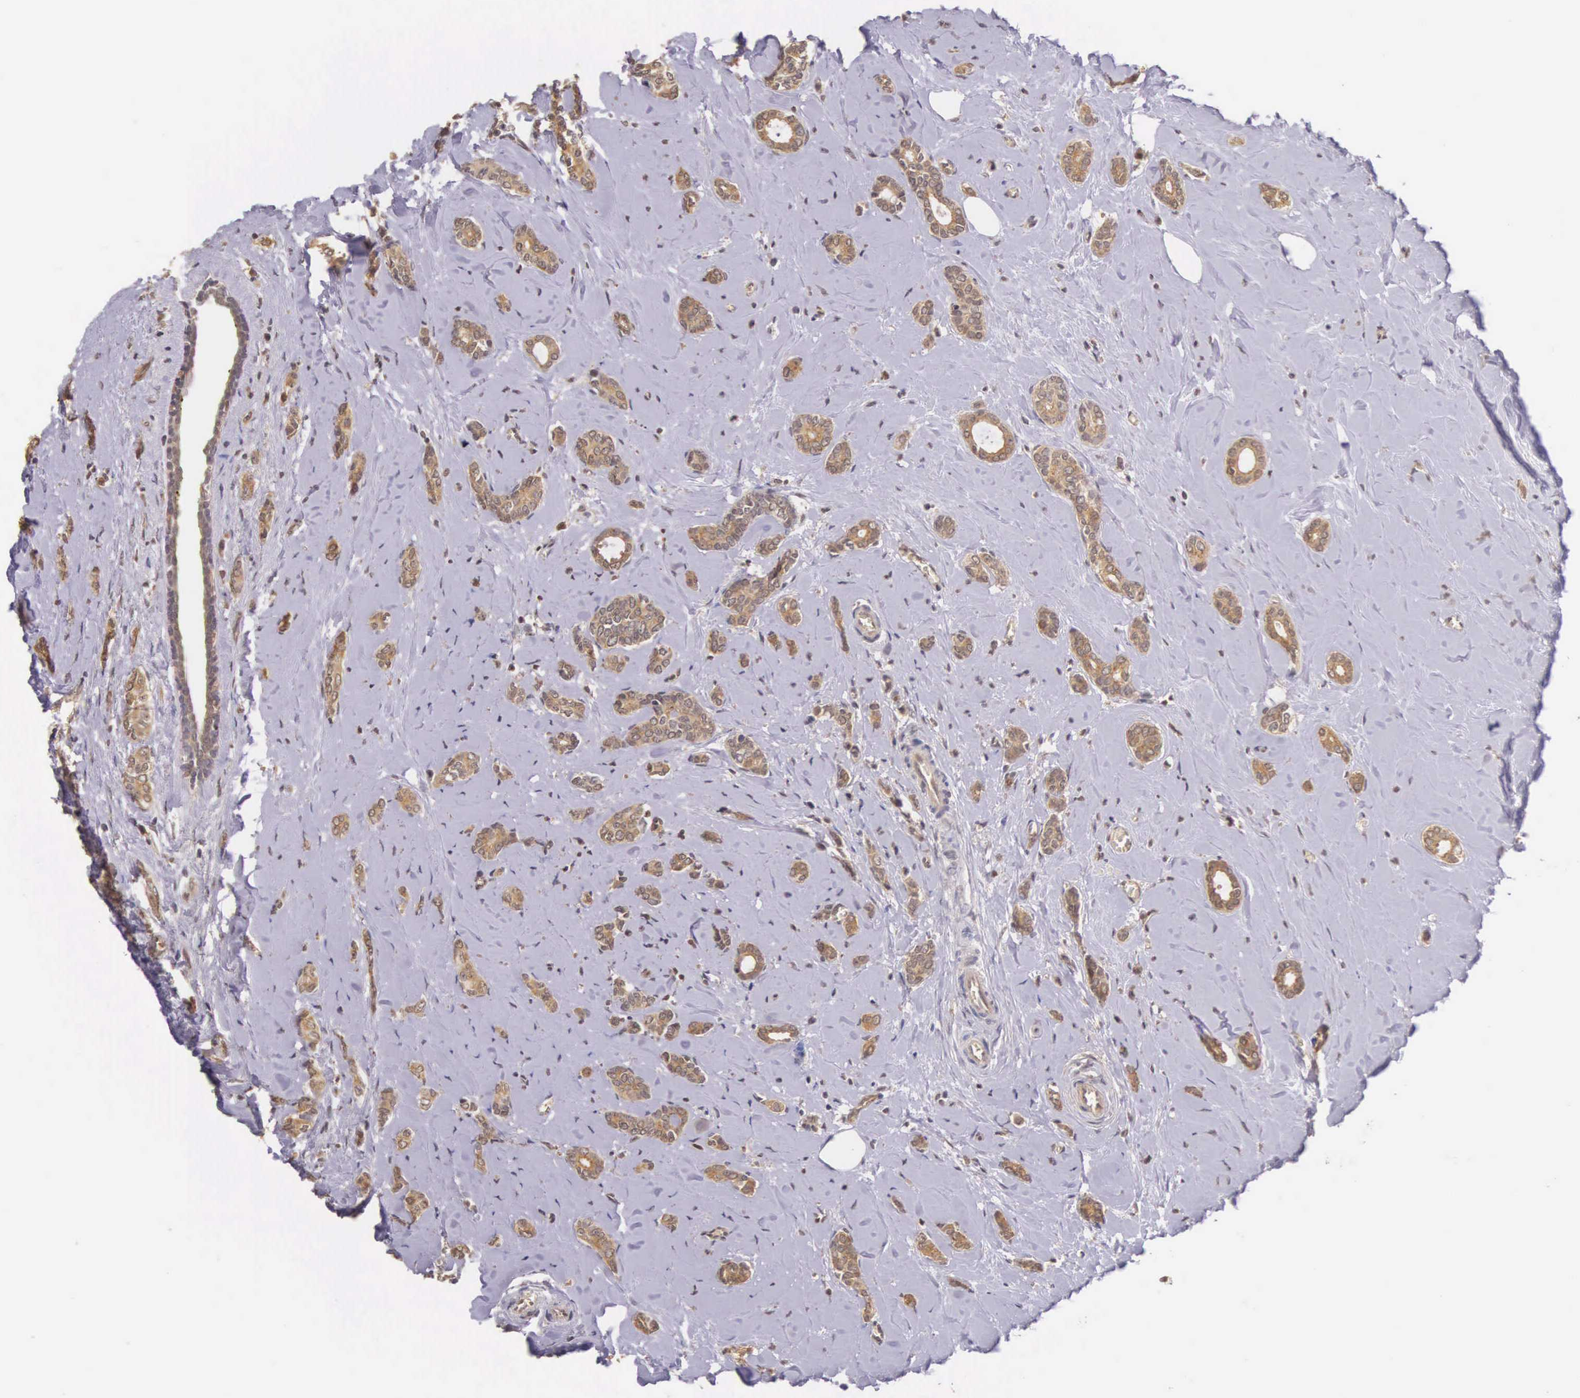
{"staining": {"intensity": "strong", "quantity": ">75%", "location": "cytoplasmic/membranous"}, "tissue": "breast cancer", "cell_type": "Tumor cells", "image_type": "cancer", "snomed": [{"axis": "morphology", "description": "Duct carcinoma"}, {"axis": "topography", "description": "Breast"}], "caption": "Protein staining displays strong cytoplasmic/membranous positivity in about >75% of tumor cells in breast cancer (invasive ductal carcinoma). The protein is stained brown, and the nuclei are stained in blue (DAB IHC with brightfield microscopy, high magnification).", "gene": "VASH1", "patient": {"sex": "female", "age": 50}}